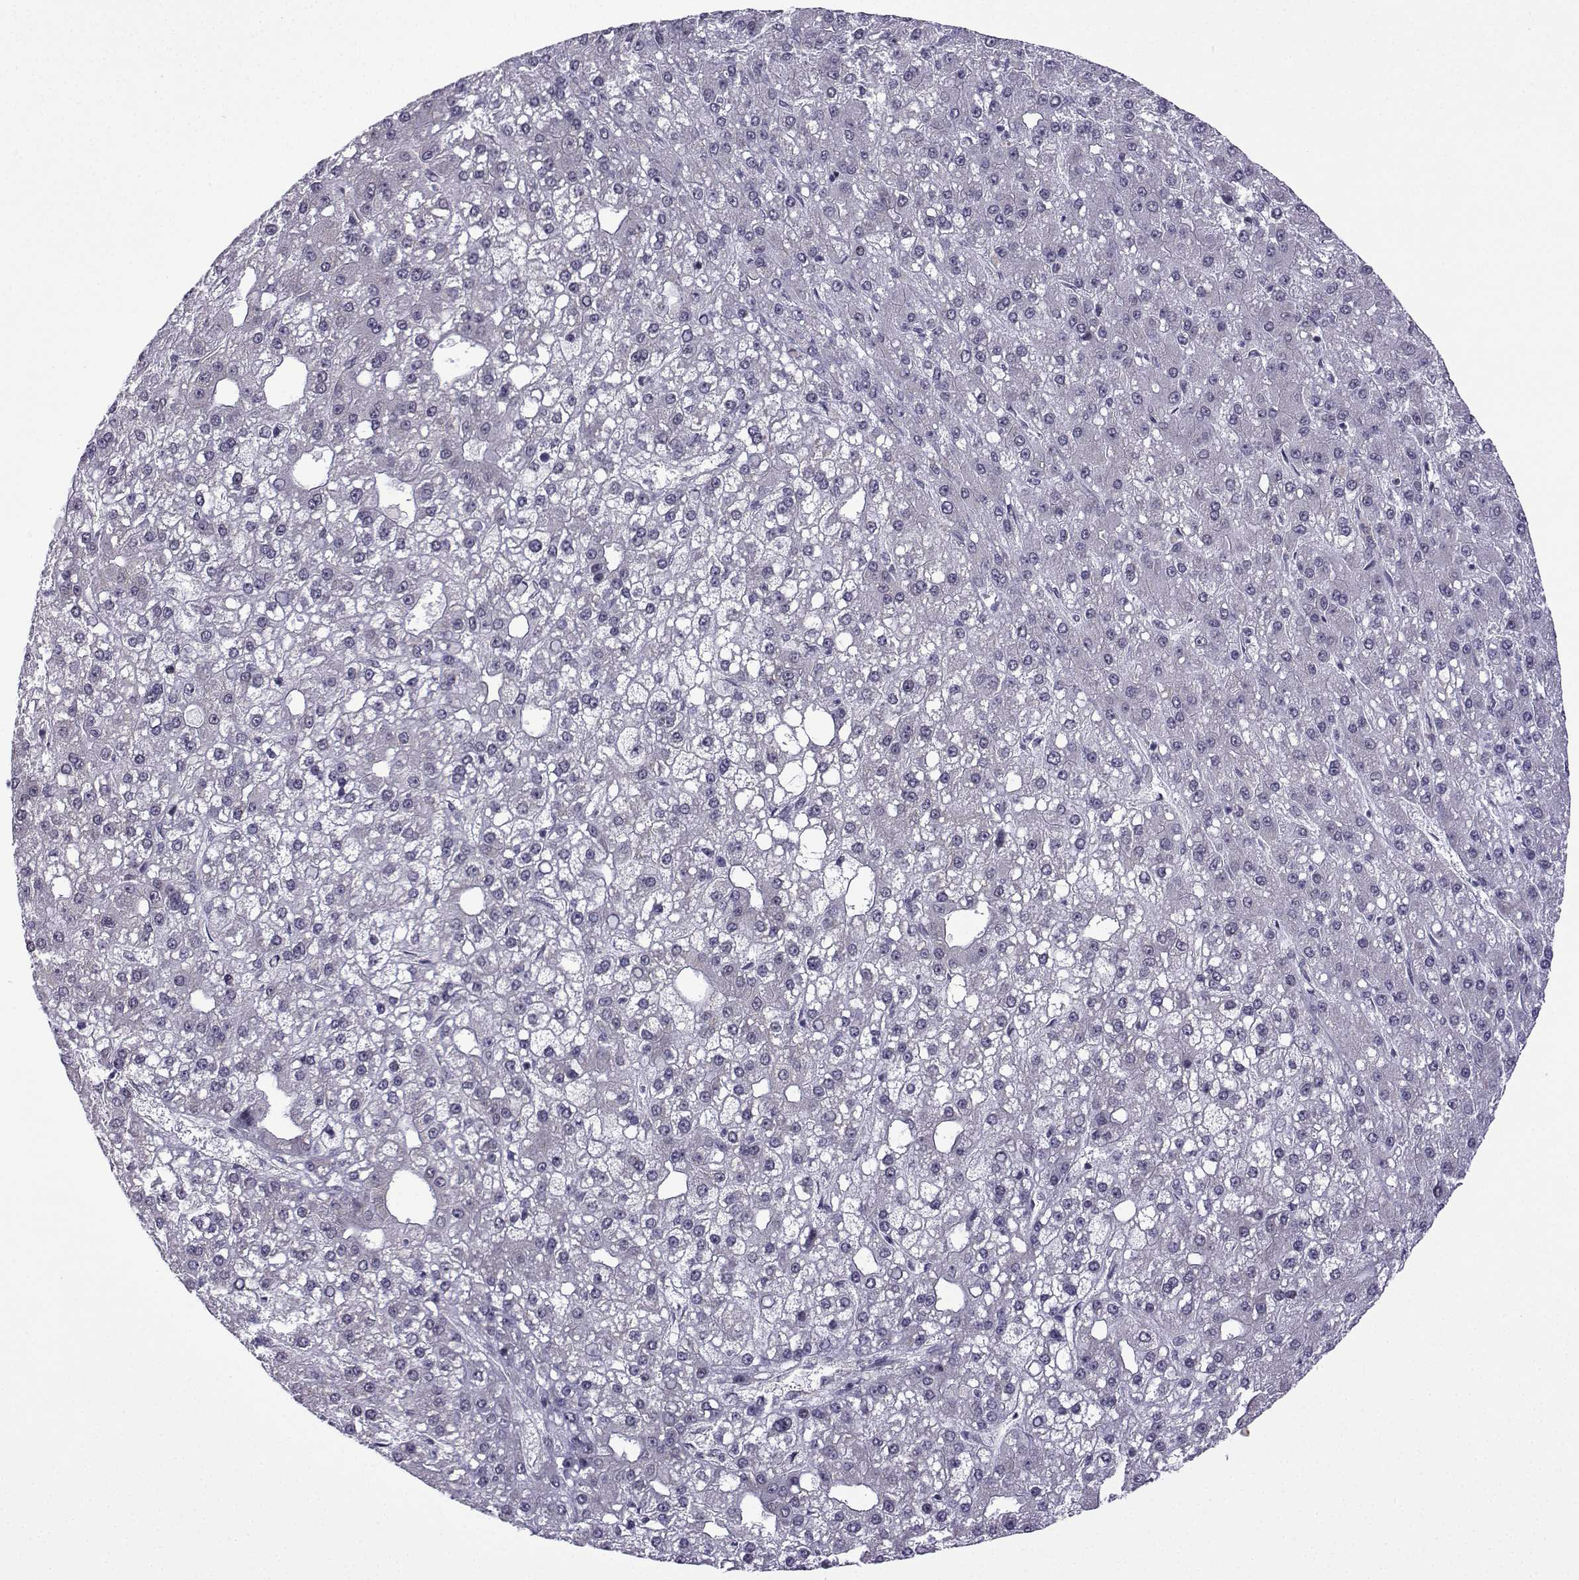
{"staining": {"intensity": "negative", "quantity": "none", "location": "none"}, "tissue": "liver cancer", "cell_type": "Tumor cells", "image_type": "cancer", "snomed": [{"axis": "morphology", "description": "Carcinoma, Hepatocellular, NOS"}, {"axis": "topography", "description": "Liver"}], "caption": "Tumor cells show no significant expression in liver hepatocellular carcinoma. (DAB immunohistochemistry visualized using brightfield microscopy, high magnification).", "gene": "FGF3", "patient": {"sex": "male", "age": 67}}